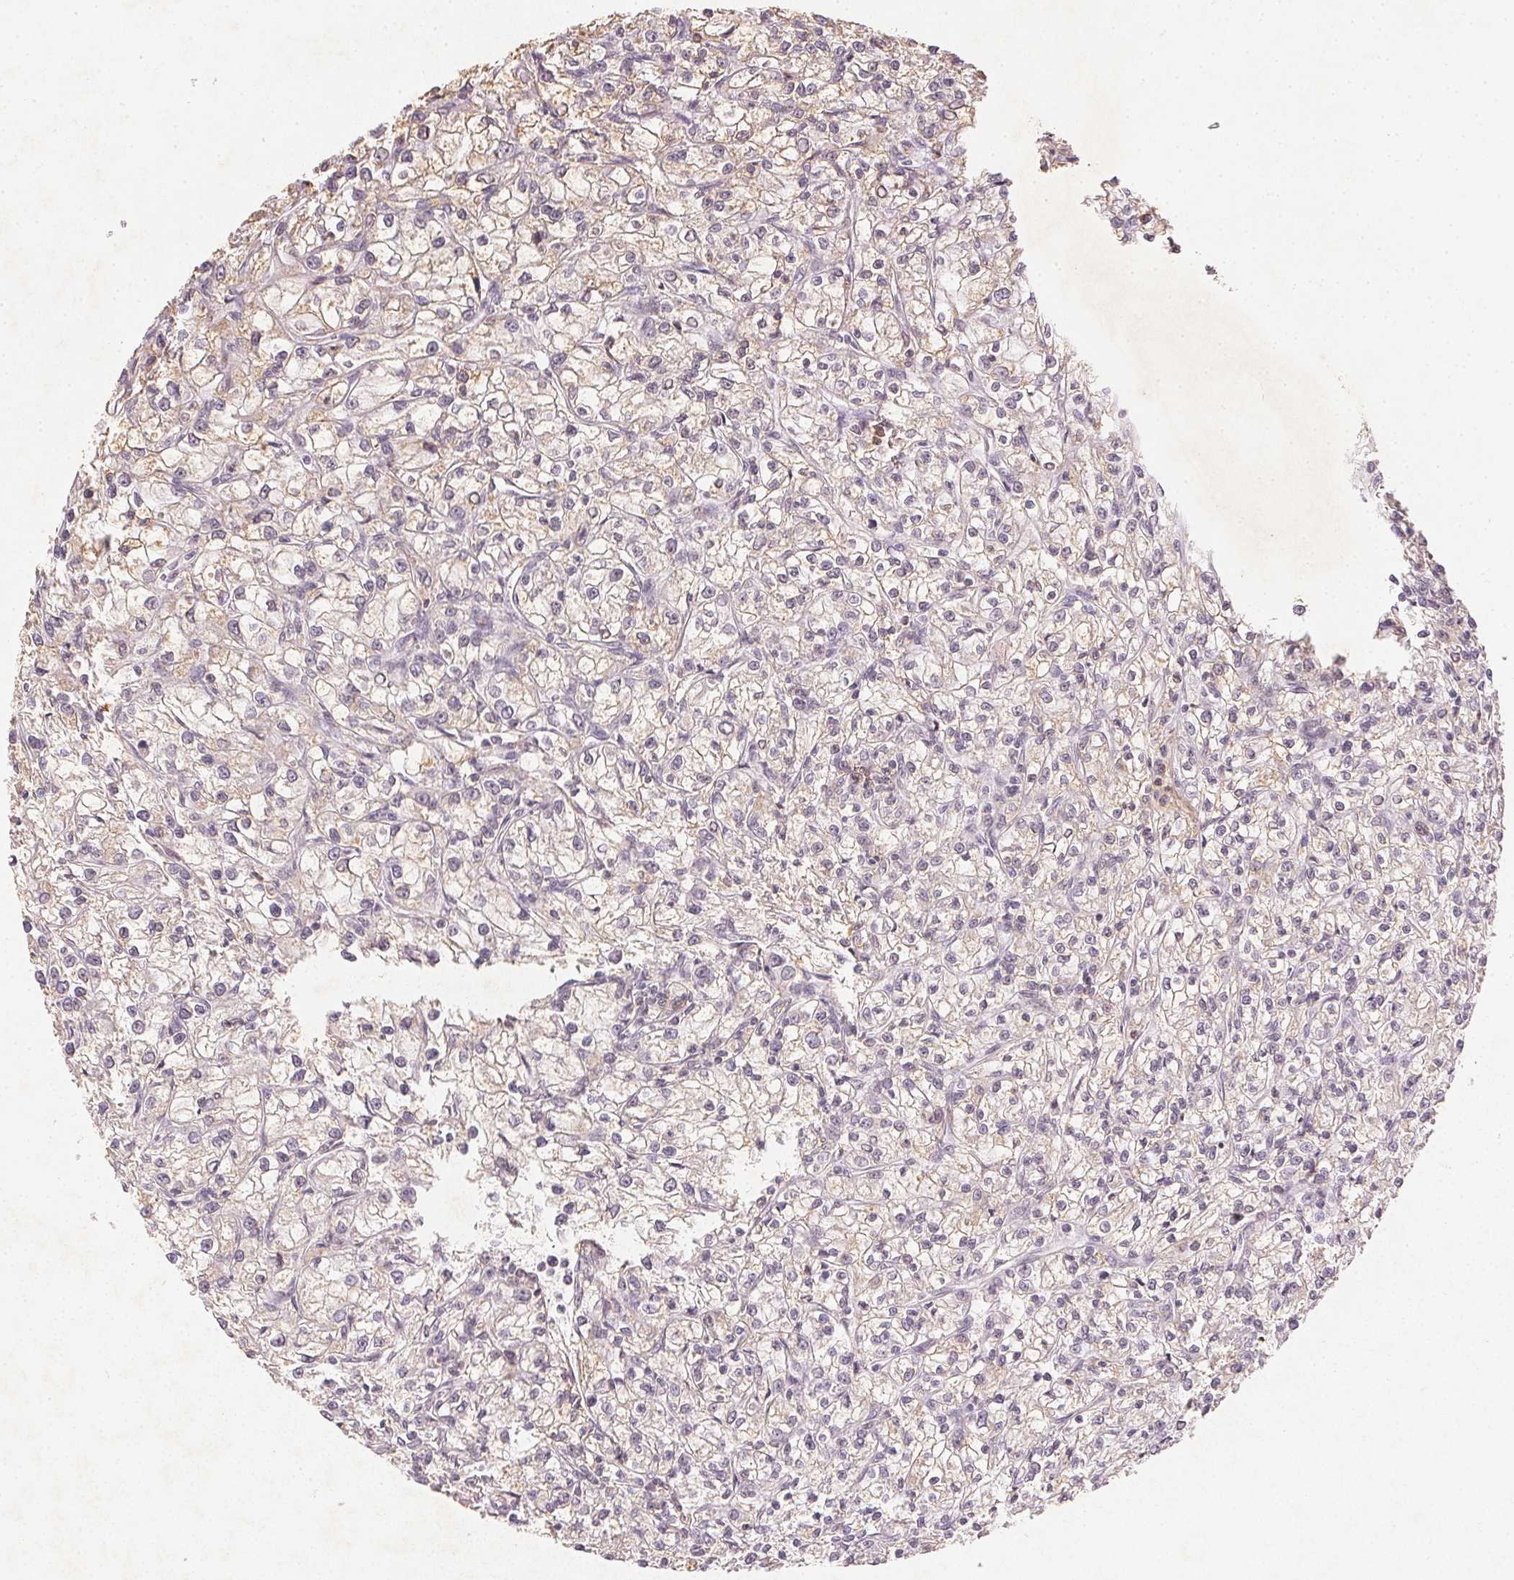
{"staining": {"intensity": "negative", "quantity": "none", "location": "none"}, "tissue": "renal cancer", "cell_type": "Tumor cells", "image_type": "cancer", "snomed": [{"axis": "morphology", "description": "Adenocarcinoma, NOS"}, {"axis": "topography", "description": "Kidney"}], "caption": "Human renal cancer (adenocarcinoma) stained for a protein using immunohistochemistry (IHC) exhibits no expression in tumor cells.", "gene": "SMTN", "patient": {"sex": "female", "age": 59}}